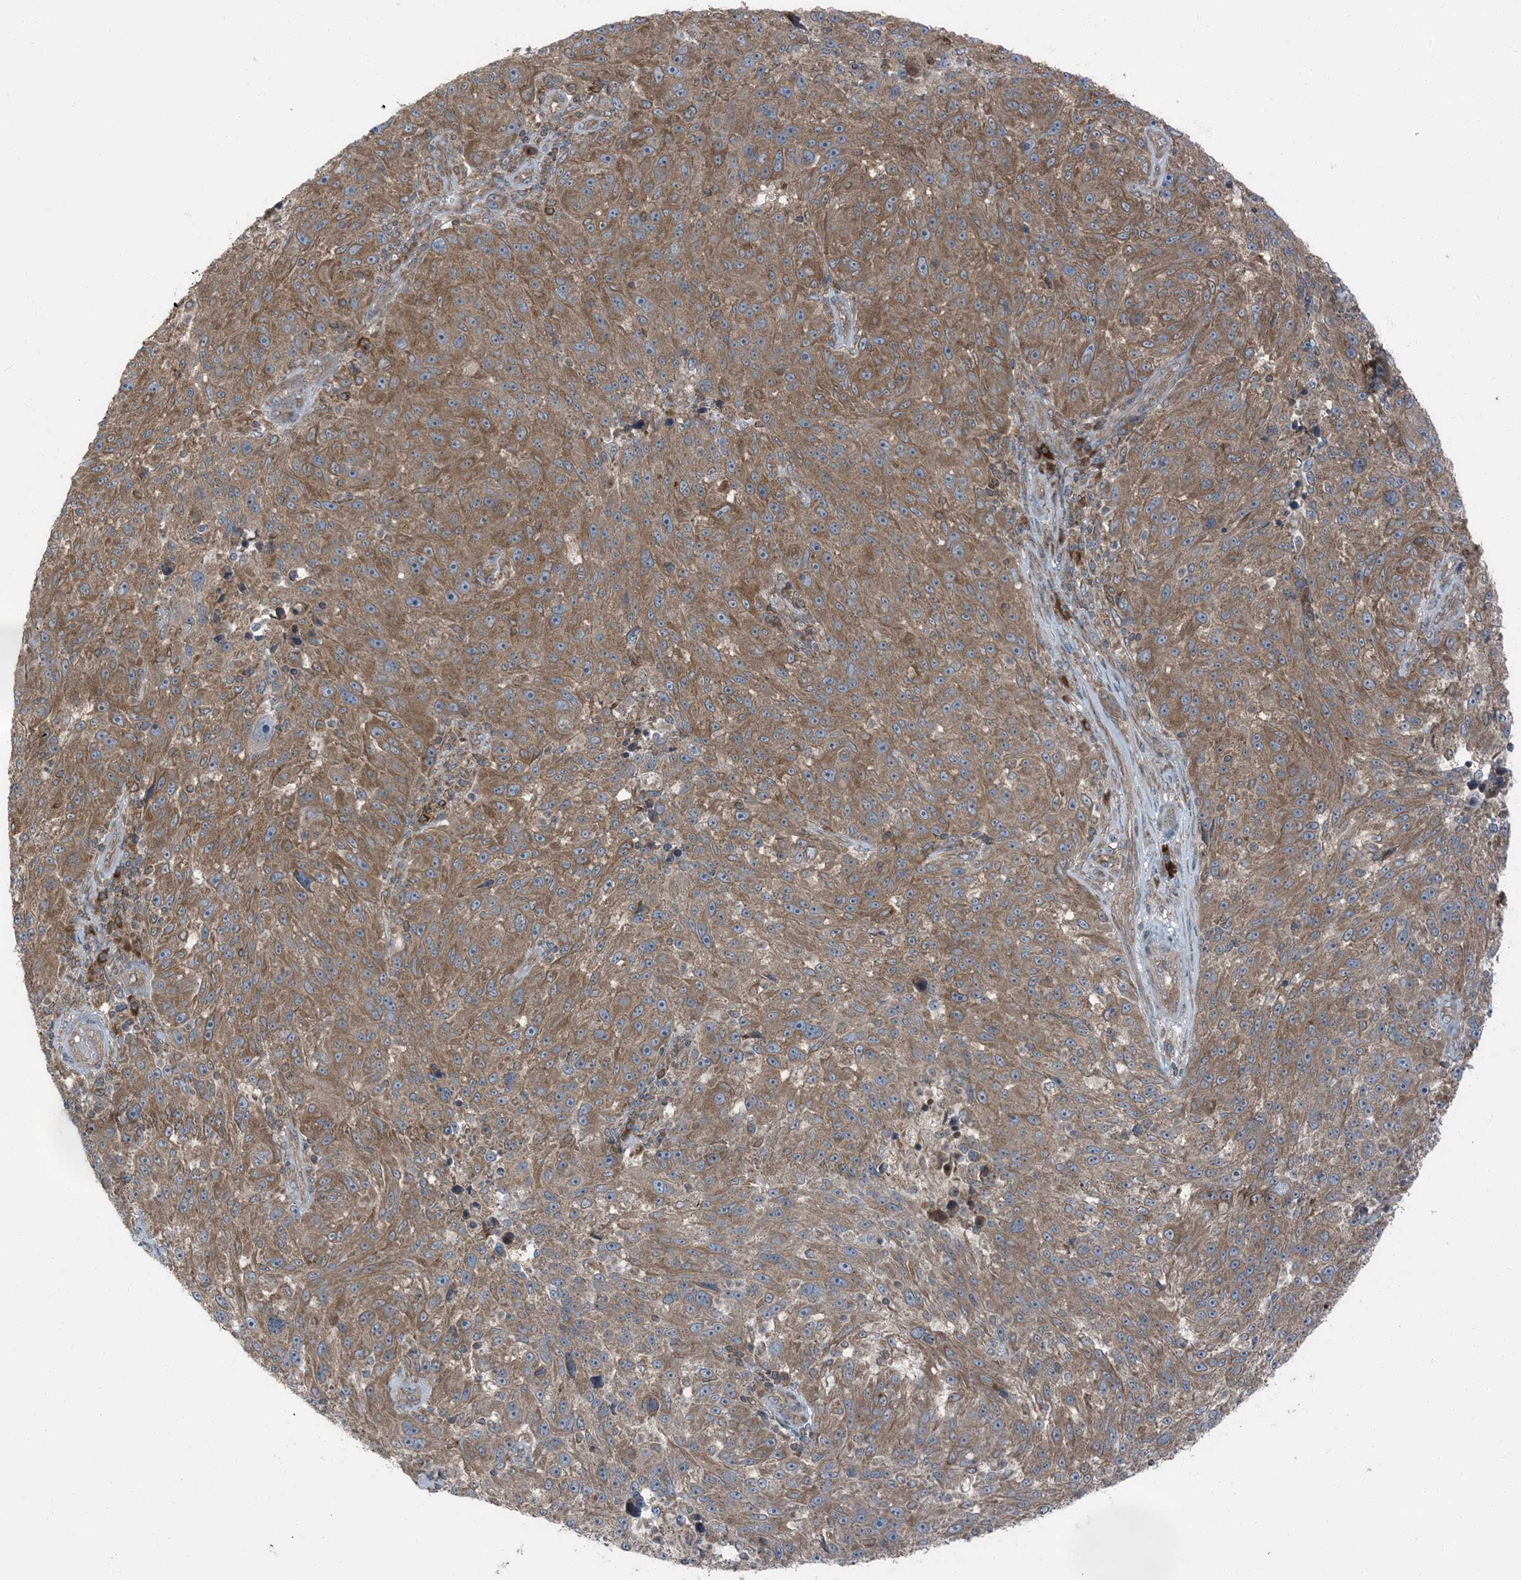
{"staining": {"intensity": "weak", "quantity": ">75%", "location": "cytoplasmic/membranous"}, "tissue": "melanoma", "cell_type": "Tumor cells", "image_type": "cancer", "snomed": [{"axis": "morphology", "description": "Malignant melanoma, NOS"}, {"axis": "topography", "description": "Skin"}], "caption": "A brown stain highlights weak cytoplasmic/membranous expression of a protein in malignant melanoma tumor cells.", "gene": "RAB3GAP1", "patient": {"sex": "male", "age": 53}}